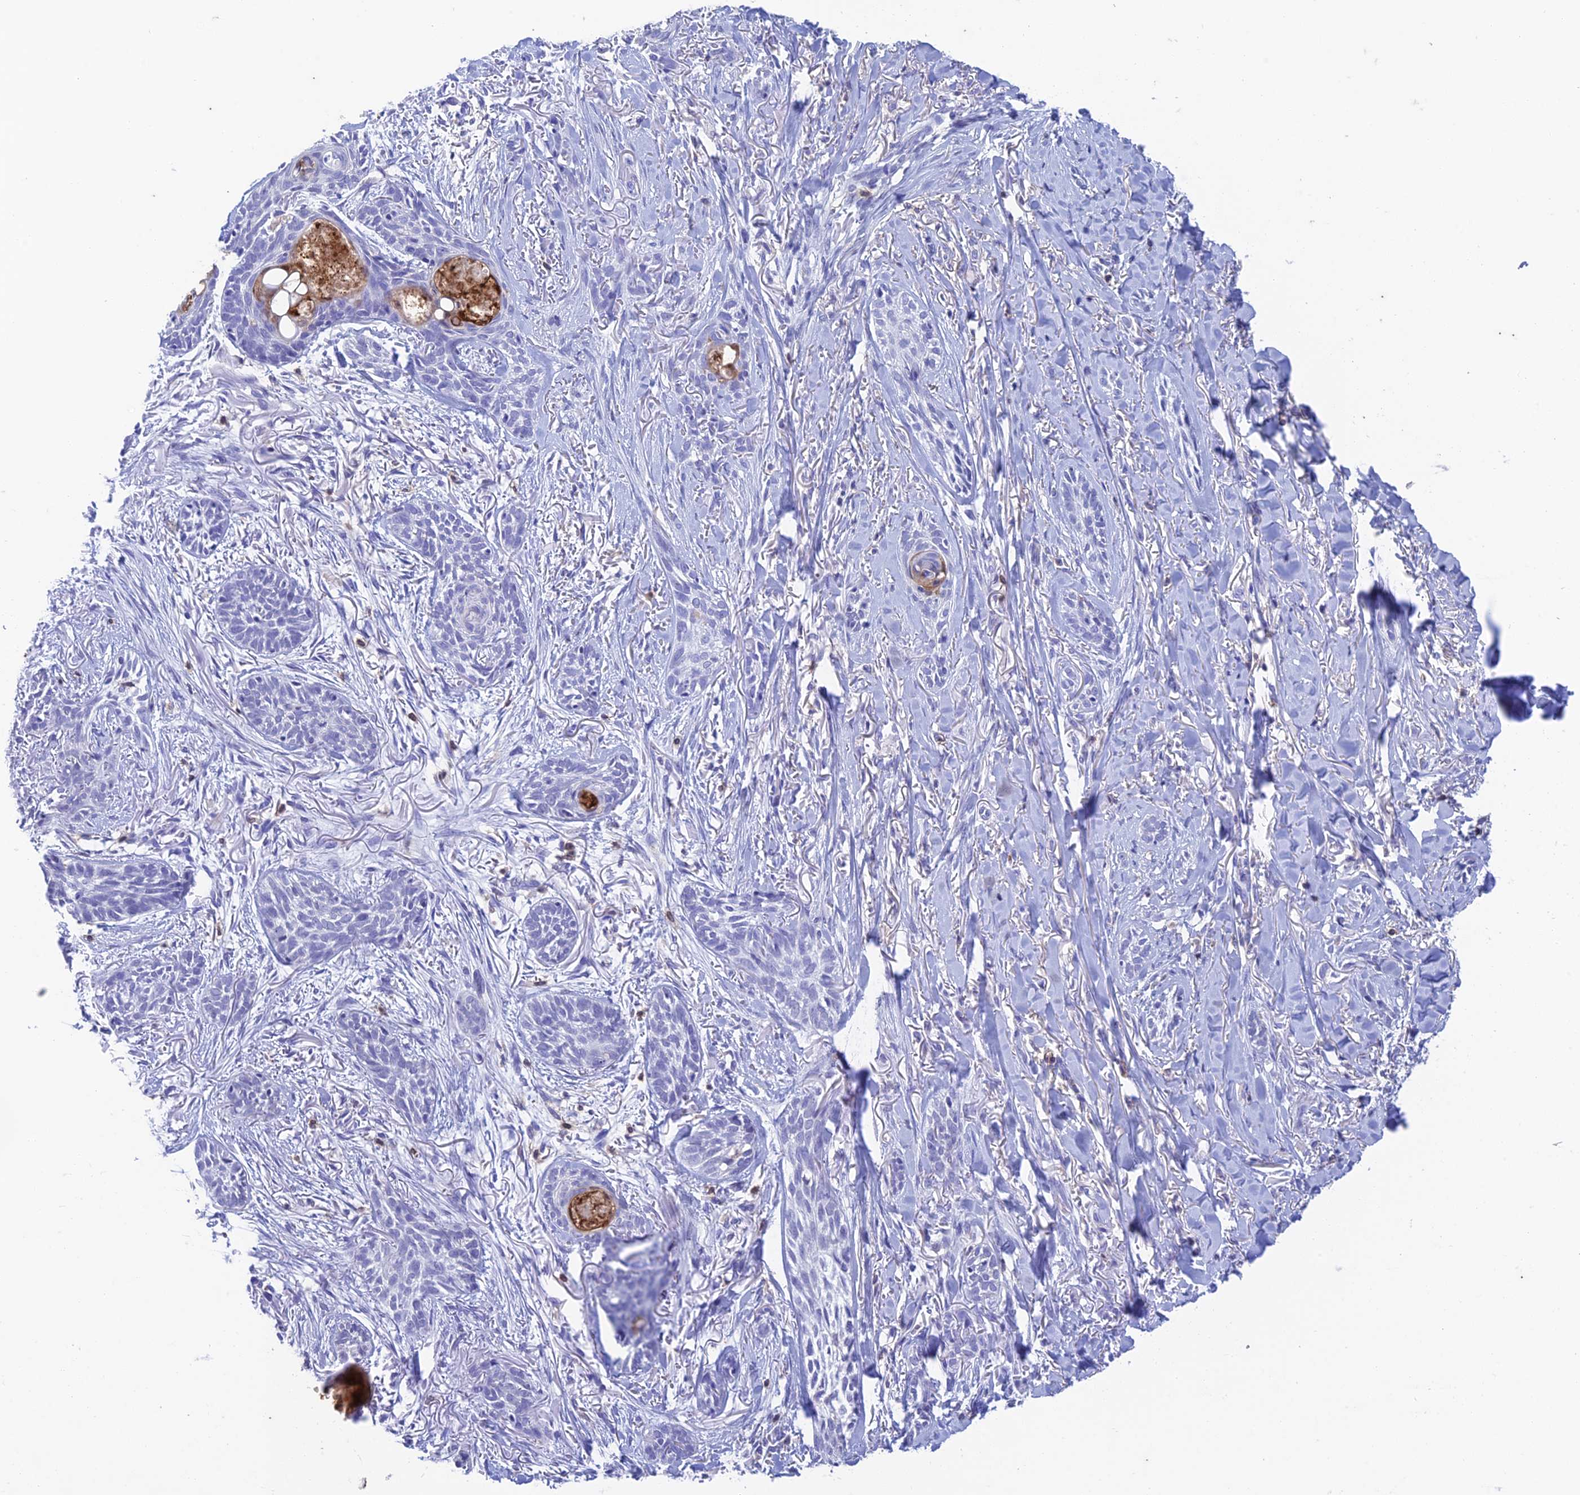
{"staining": {"intensity": "negative", "quantity": "none", "location": "none"}, "tissue": "skin cancer", "cell_type": "Tumor cells", "image_type": "cancer", "snomed": [{"axis": "morphology", "description": "Basal cell carcinoma"}, {"axis": "topography", "description": "Skin"}], "caption": "This is an immunohistochemistry histopathology image of human basal cell carcinoma (skin). There is no positivity in tumor cells.", "gene": "FGF7", "patient": {"sex": "female", "age": 59}}